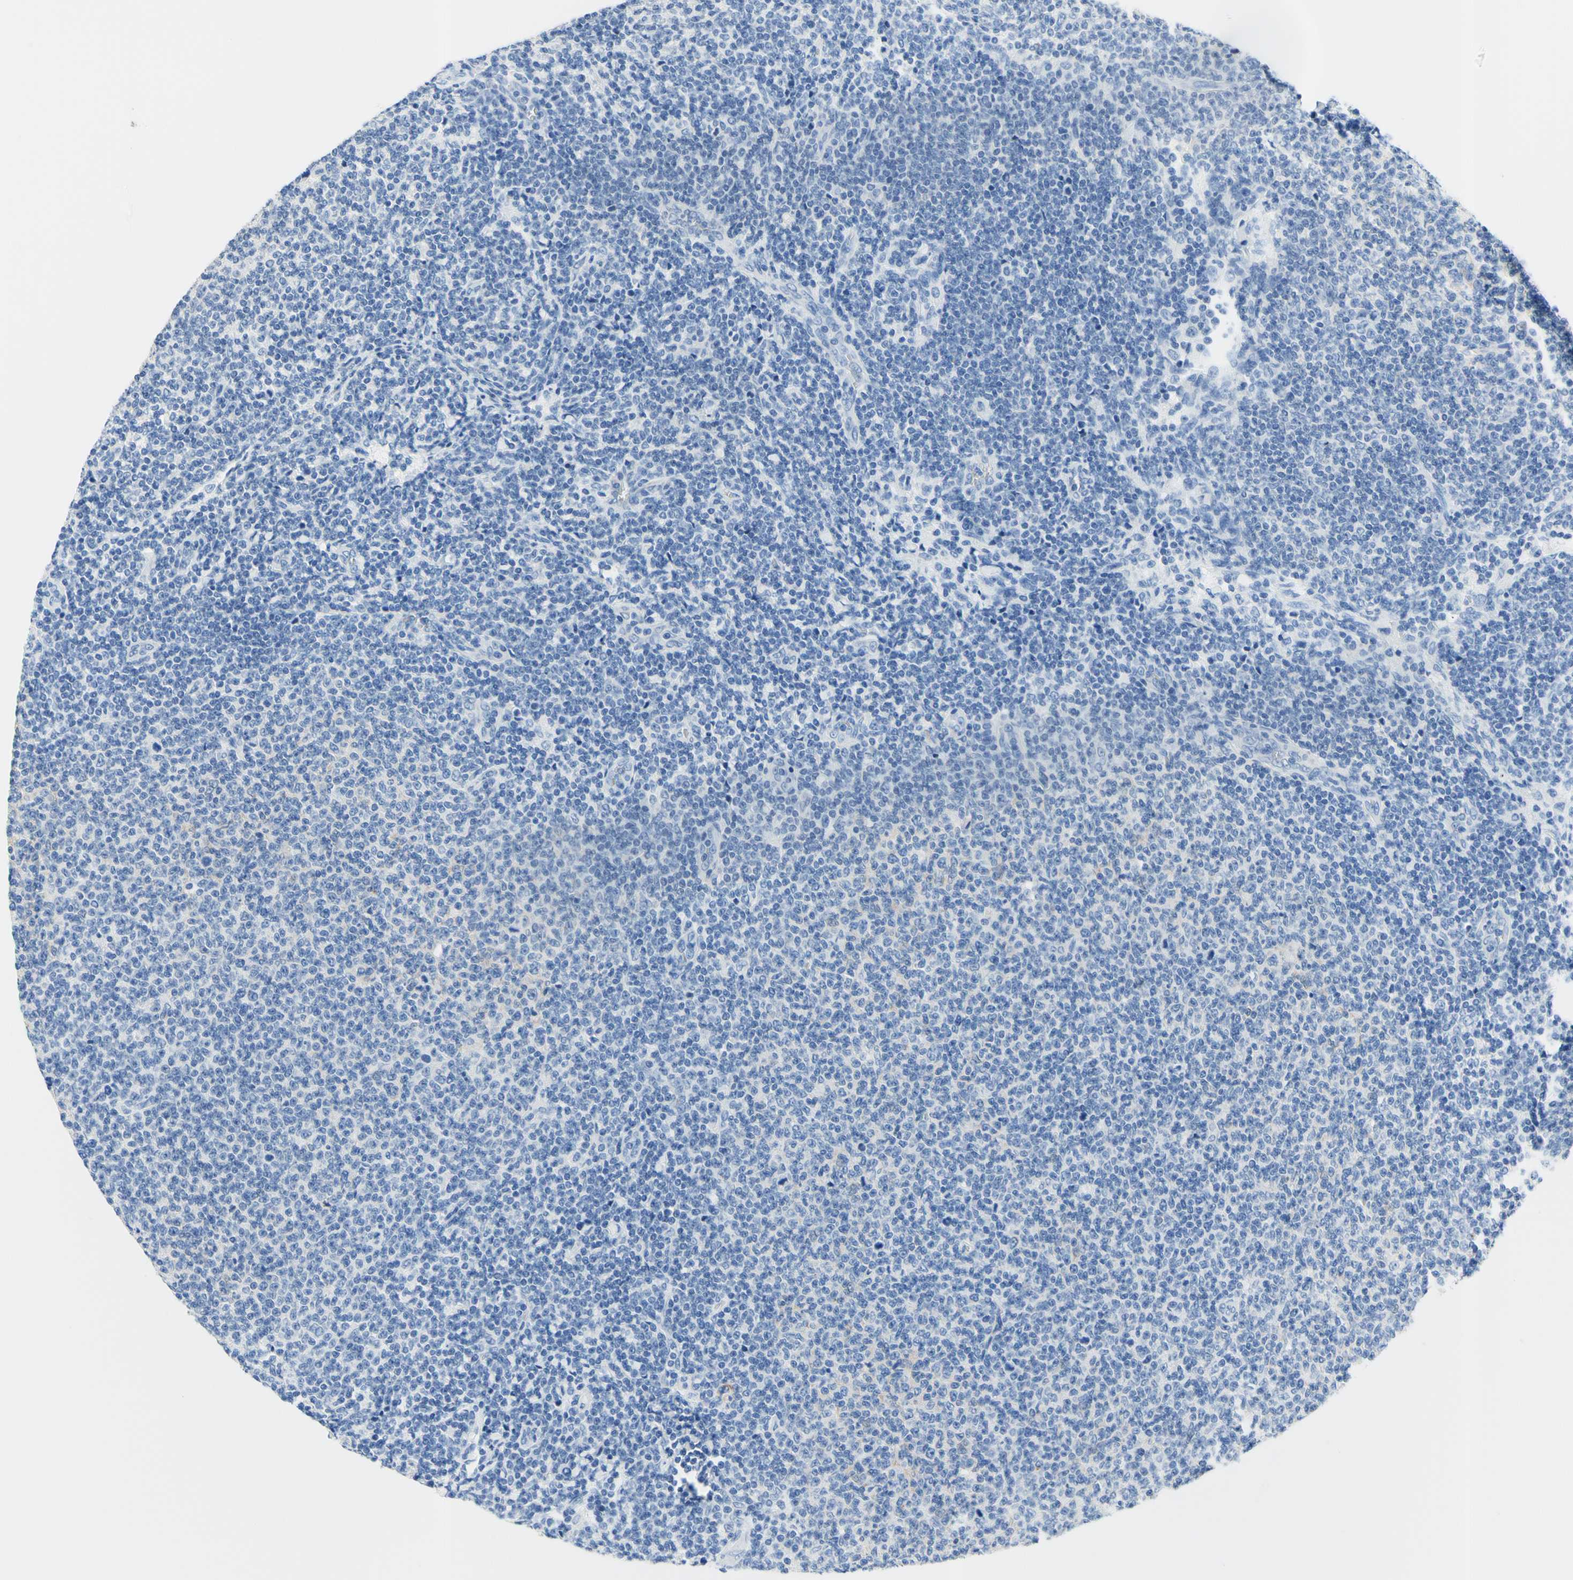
{"staining": {"intensity": "negative", "quantity": "none", "location": "none"}, "tissue": "lymphoma", "cell_type": "Tumor cells", "image_type": "cancer", "snomed": [{"axis": "morphology", "description": "Malignant lymphoma, non-Hodgkin's type, Low grade"}, {"axis": "topography", "description": "Lymph node"}], "caption": "Protein analysis of lymphoma demonstrates no significant positivity in tumor cells.", "gene": "HPCA", "patient": {"sex": "male", "age": 66}}